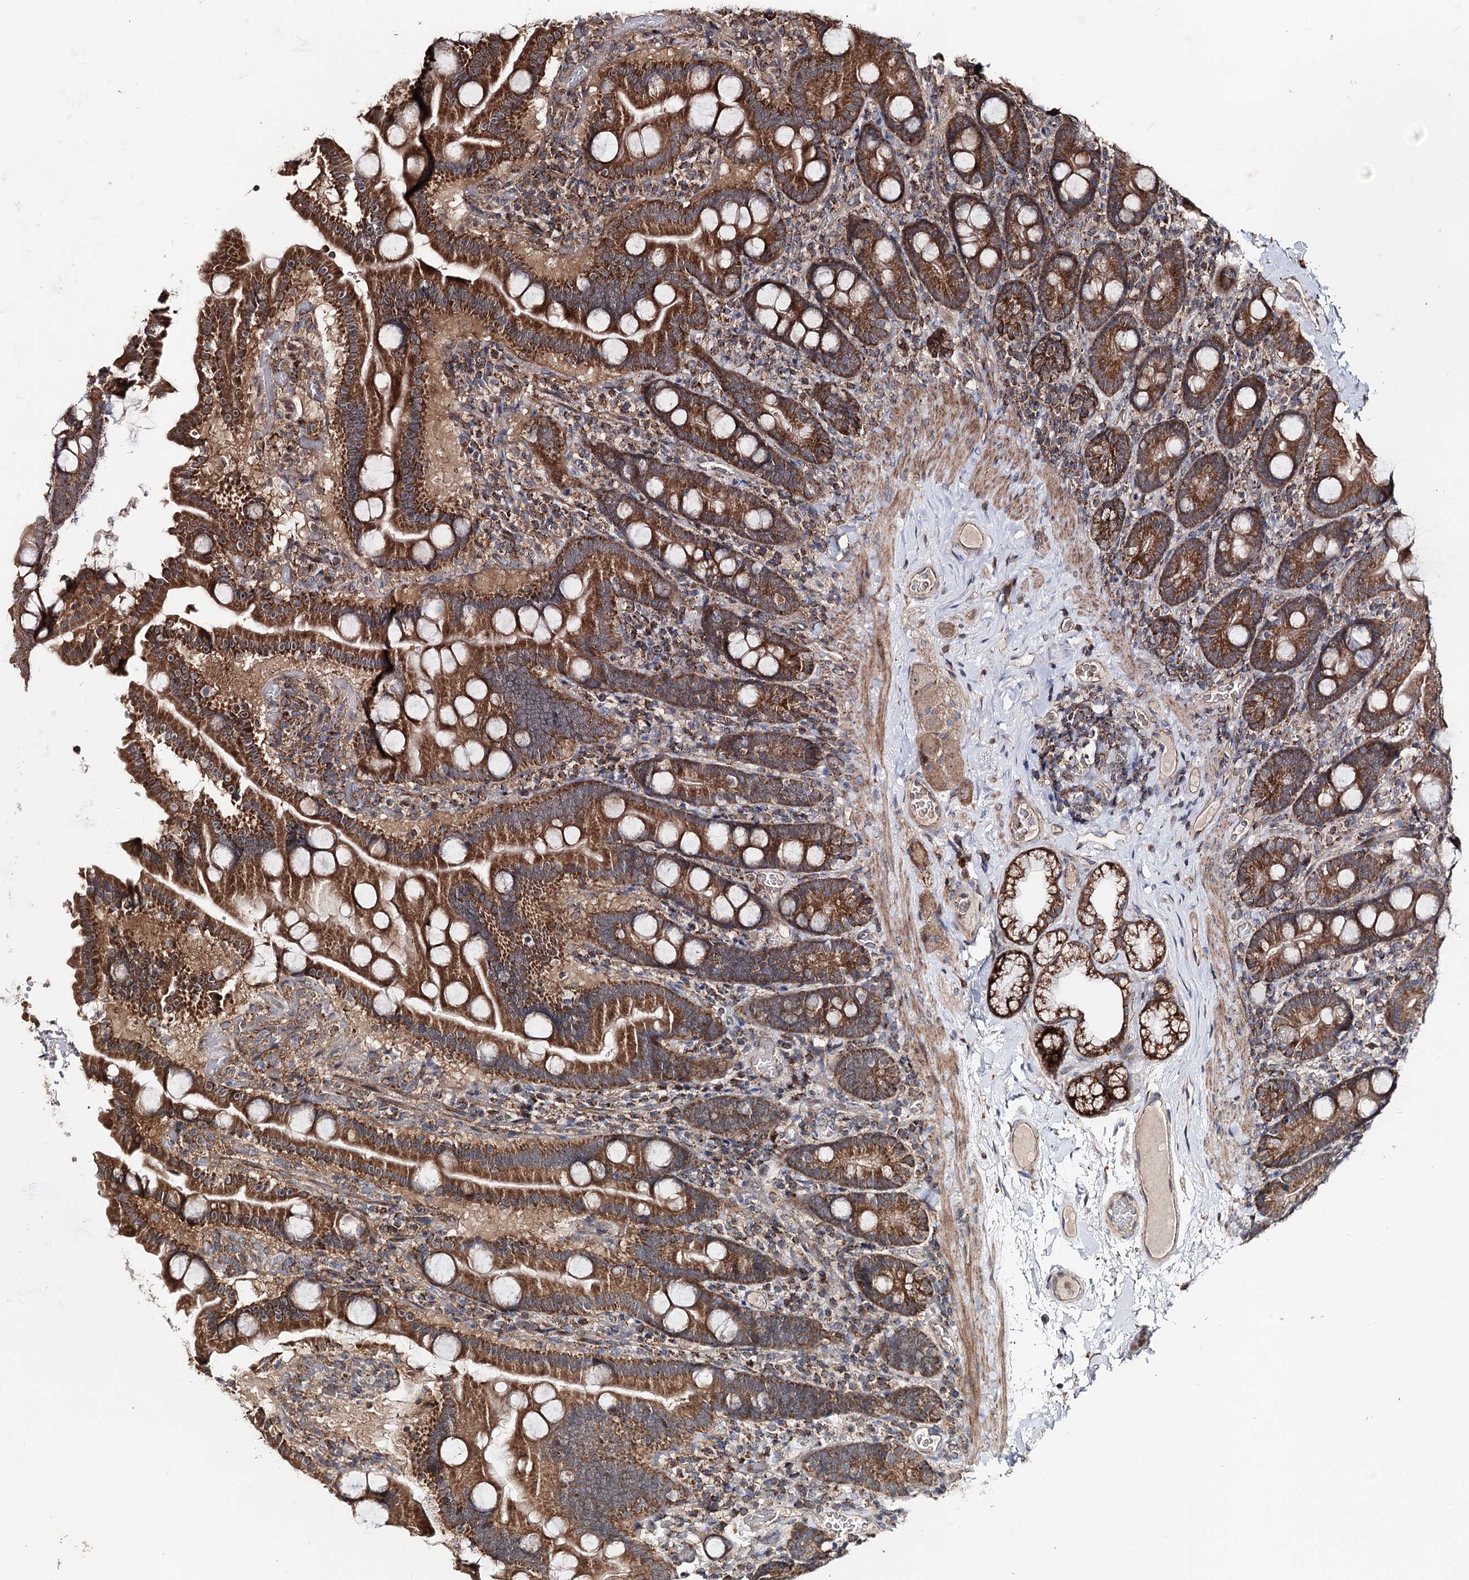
{"staining": {"intensity": "strong", "quantity": ">75%", "location": "cytoplasmic/membranous"}, "tissue": "duodenum", "cell_type": "Glandular cells", "image_type": "normal", "snomed": [{"axis": "morphology", "description": "Normal tissue, NOS"}, {"axis": "topography", "description": "Duodenum"}], "caption": "DAB immunohistochemical staining of benign duodenum demonstrates strong cytoplasmic/membranous protein expression in approximately >75% of glandular cells. (IHC, brightfield microscopy, high magnification).", "gene": "MINDY3", "patient": {"sex": "male", "age": 55}}